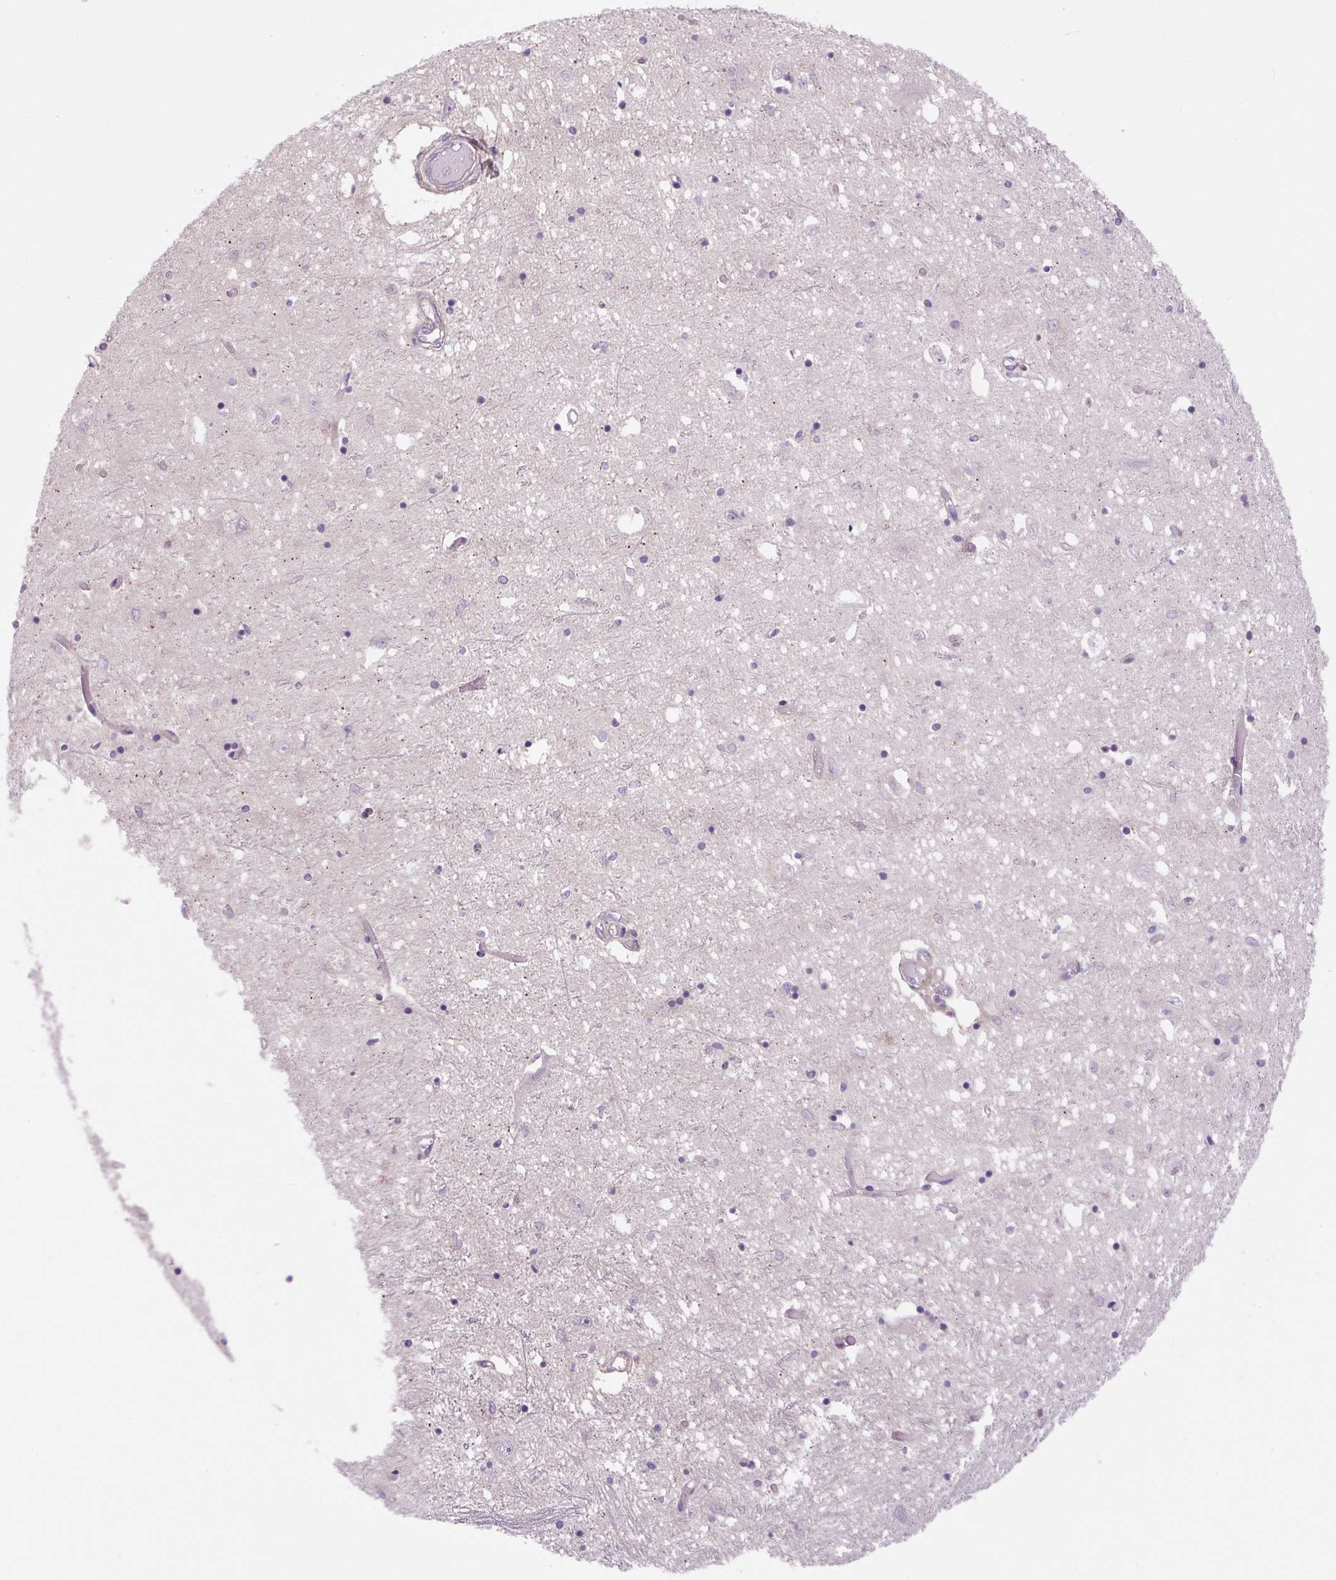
{"staining": {"intensity": "negative", "quantity": "none", "location": "none"}, "tissue": "caudate", "cell_type": "Glial cells", "image_type": "normal", "snomed": [{"axis": "morphology", "description": "Normal tissue, NOS"}, {"axis": "topography", "description": "Lateral ventricle wall"}], "caption": "Immunohistochemical staining of benign human caudate exhibits no significant positivity in glial cells.", "gene": "KIFC1", "patient": {"sex": "male", "age": 70}}